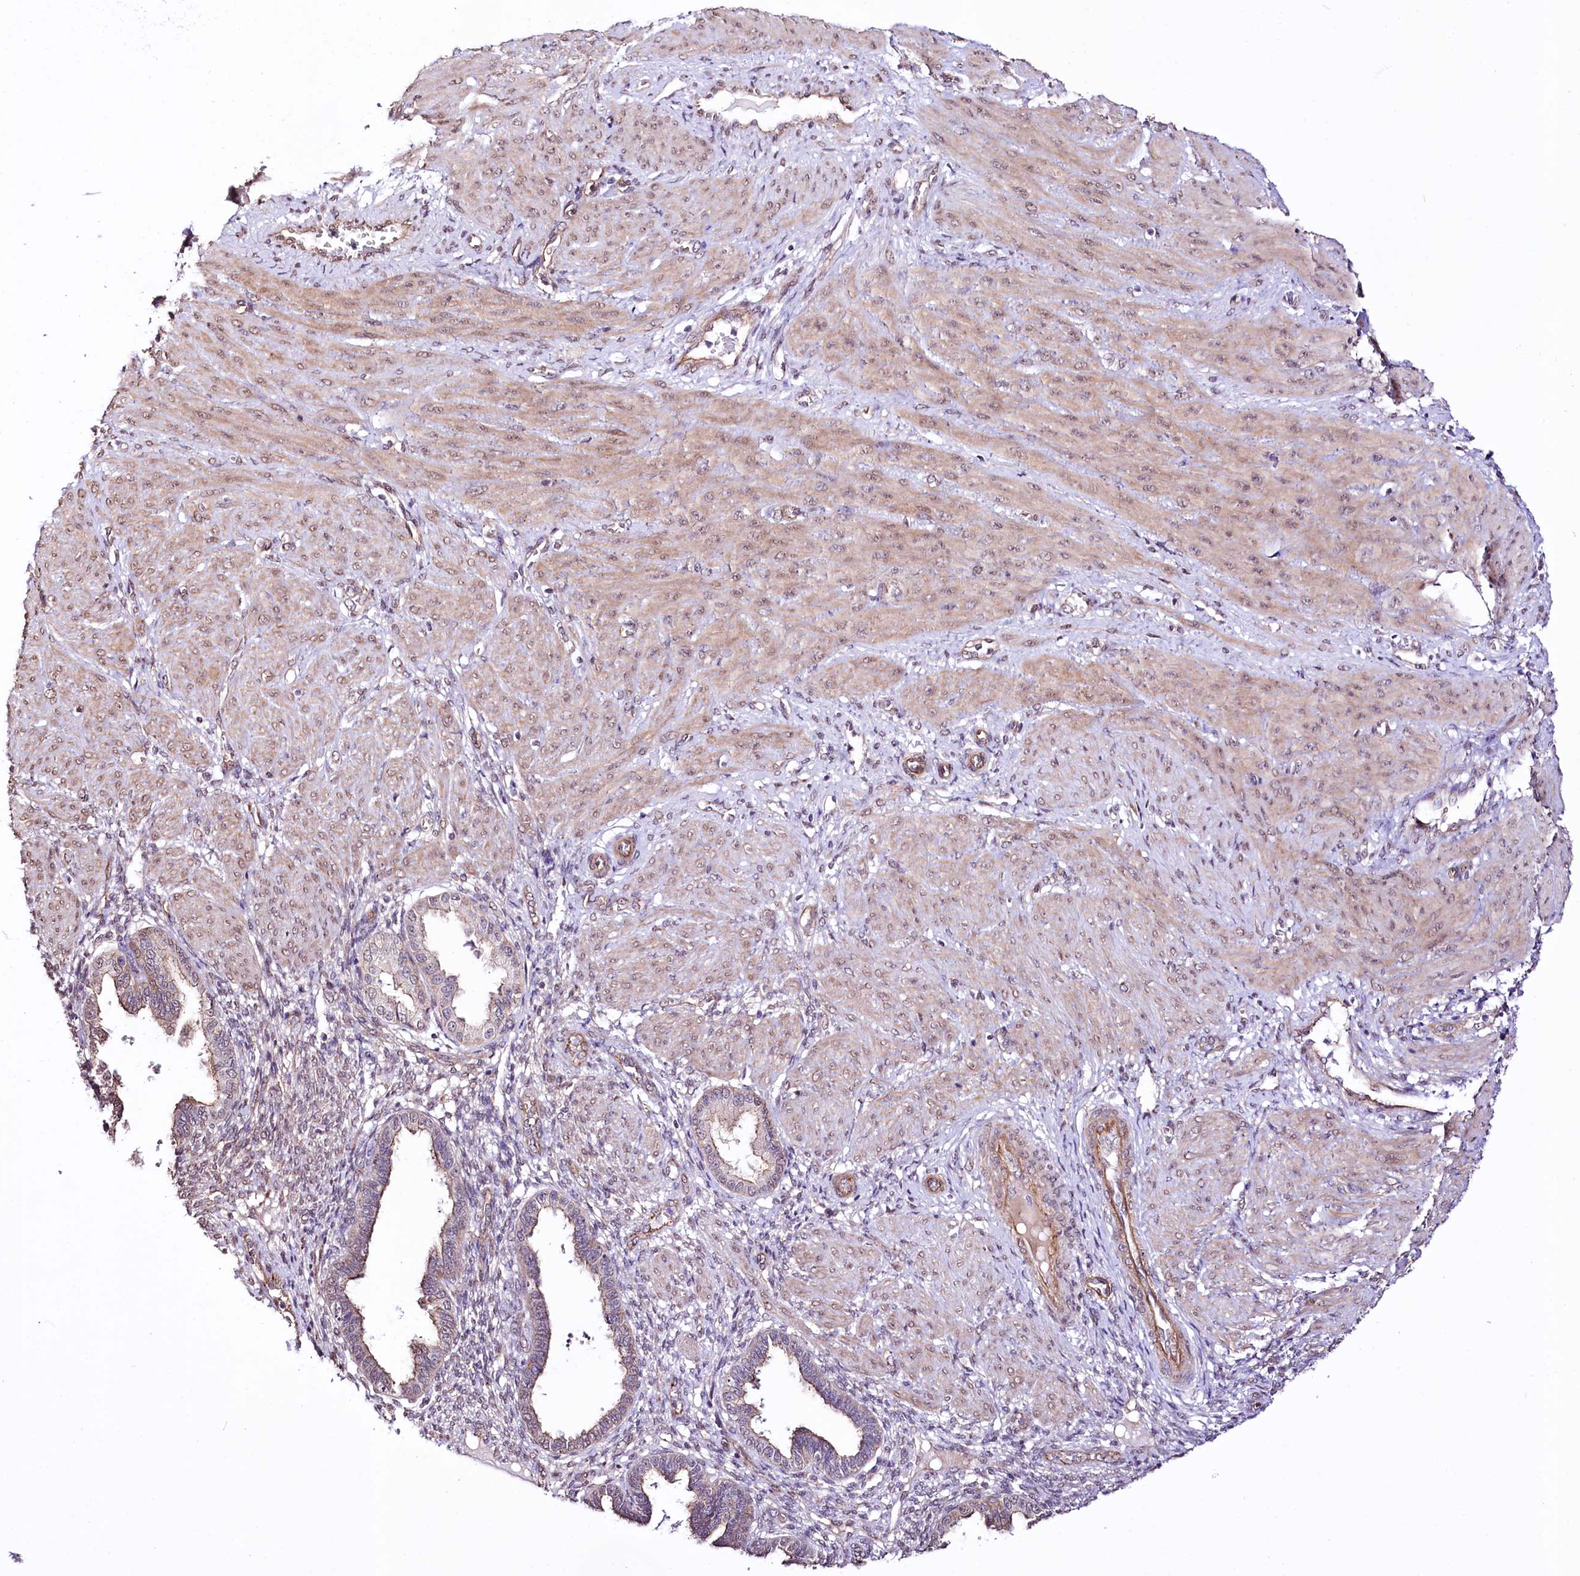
{"staining": {"intensity": "negative", "quantity": "none", "location": "none"}, "tissue": "endometrium", "cell_type": "Cells in endometrial stroma", "image_type": "normal", "snomed": [{"axis": "morphology", "description": "Normal tissue, NOS"}, {"axis": "topography", "description": "Endometrium"}], "caption": "Protein analysis of normal endometrium reveals no significant staining in cells in endometrial stroma.", "gene": "ST7", "patient": {"sex": "female", "age": 33}}